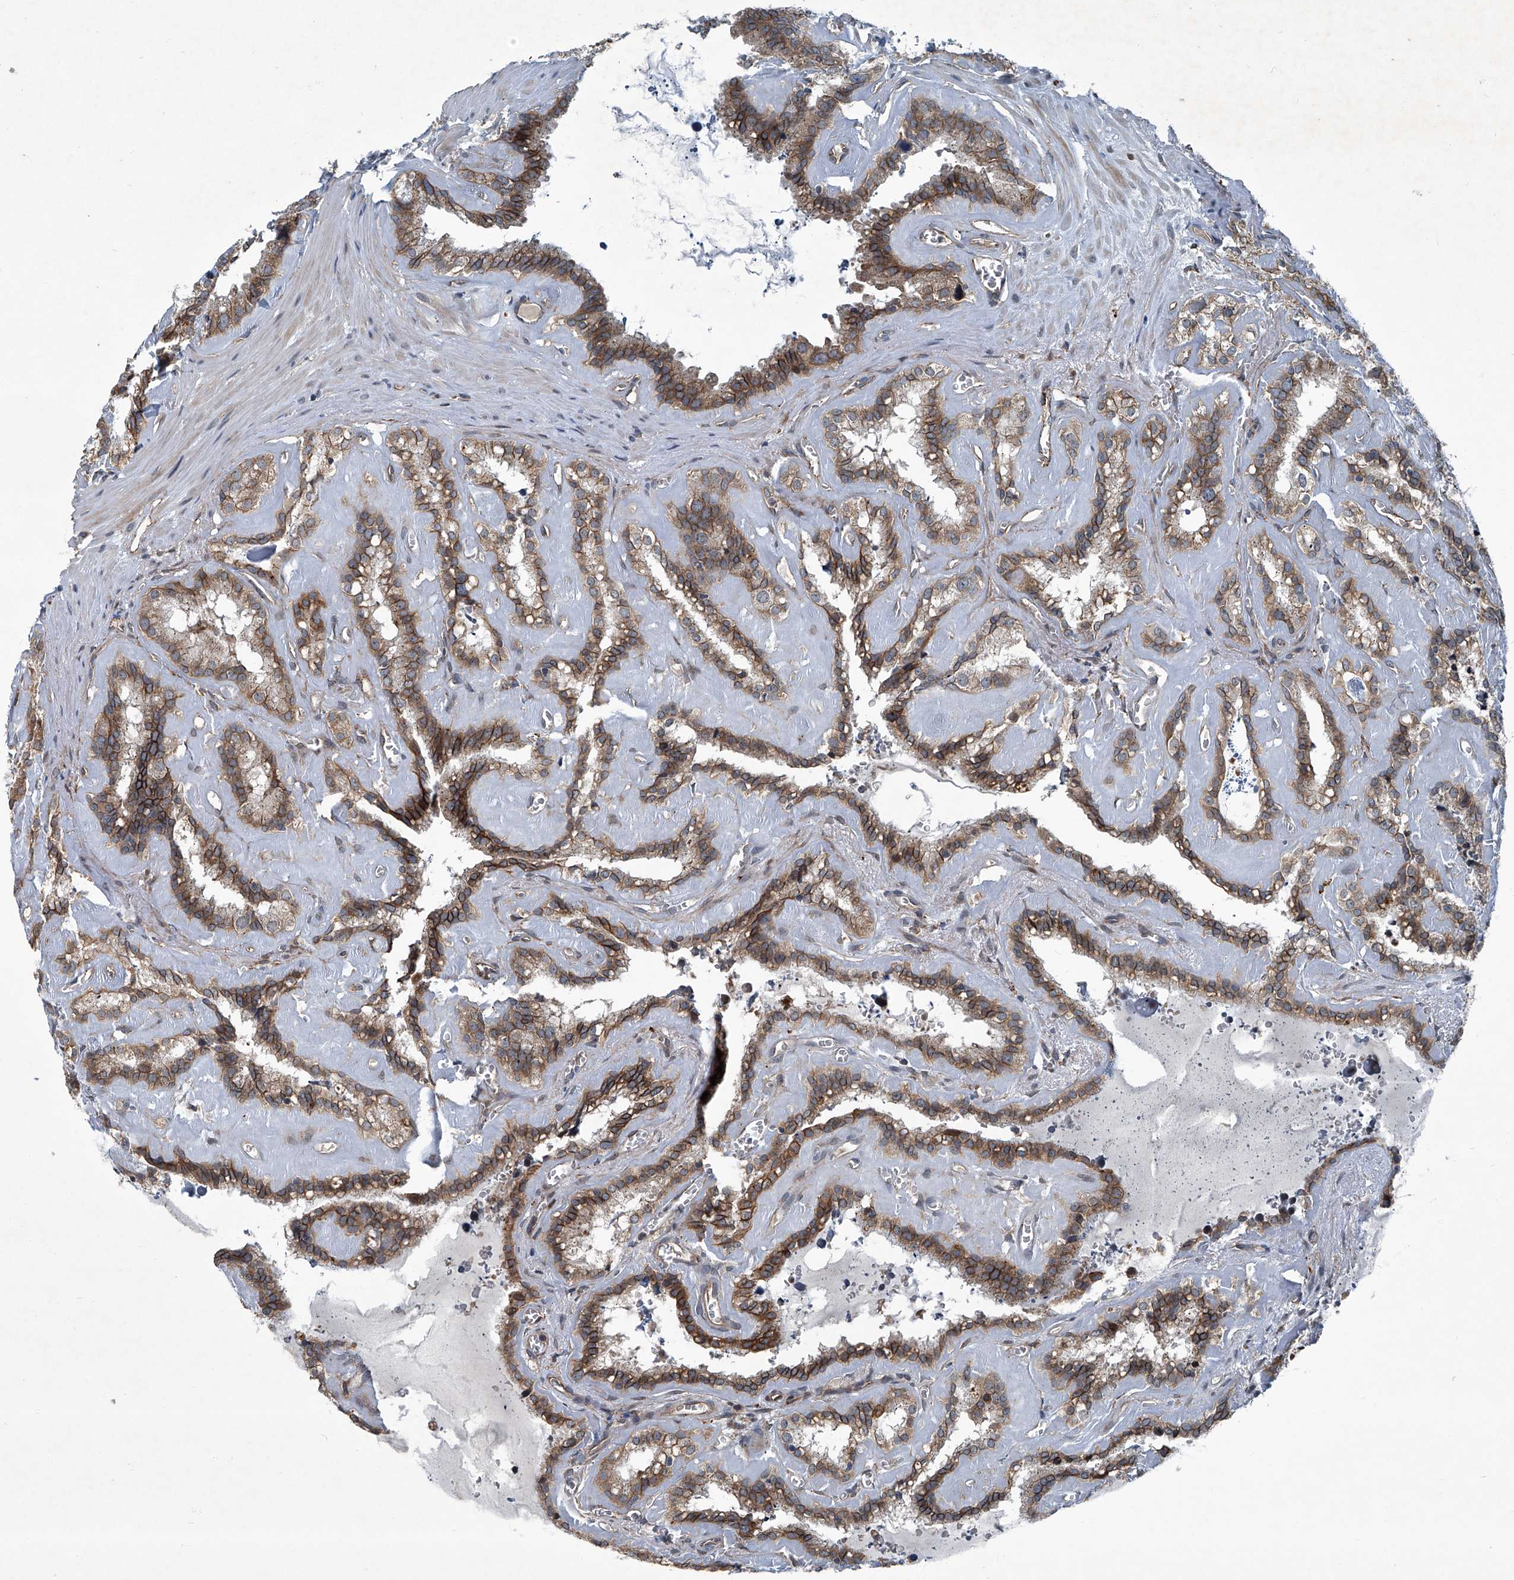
{"staining": {"intensity": "moderate", "quantity": ">75%", "location": "cytoplasmic/membranous"}, "tissue": "seminal vesicle", "cell_type": "Glandular cells", "image_type": "normal", "snomed": [{"axis": "morphology", "description": "Normal tissue, NOS"}, {"axis": "topography", "description": "Prostate"}, {"axis": "topography", "description": "Seminal veicle"}], "caption": "Moderate cytoplasmic/membranous expression is present in about >75% of glandular cells in benign seminal vesicle.", "gene": "SENP2", "patient": {"sex": "male", "age": 59}}